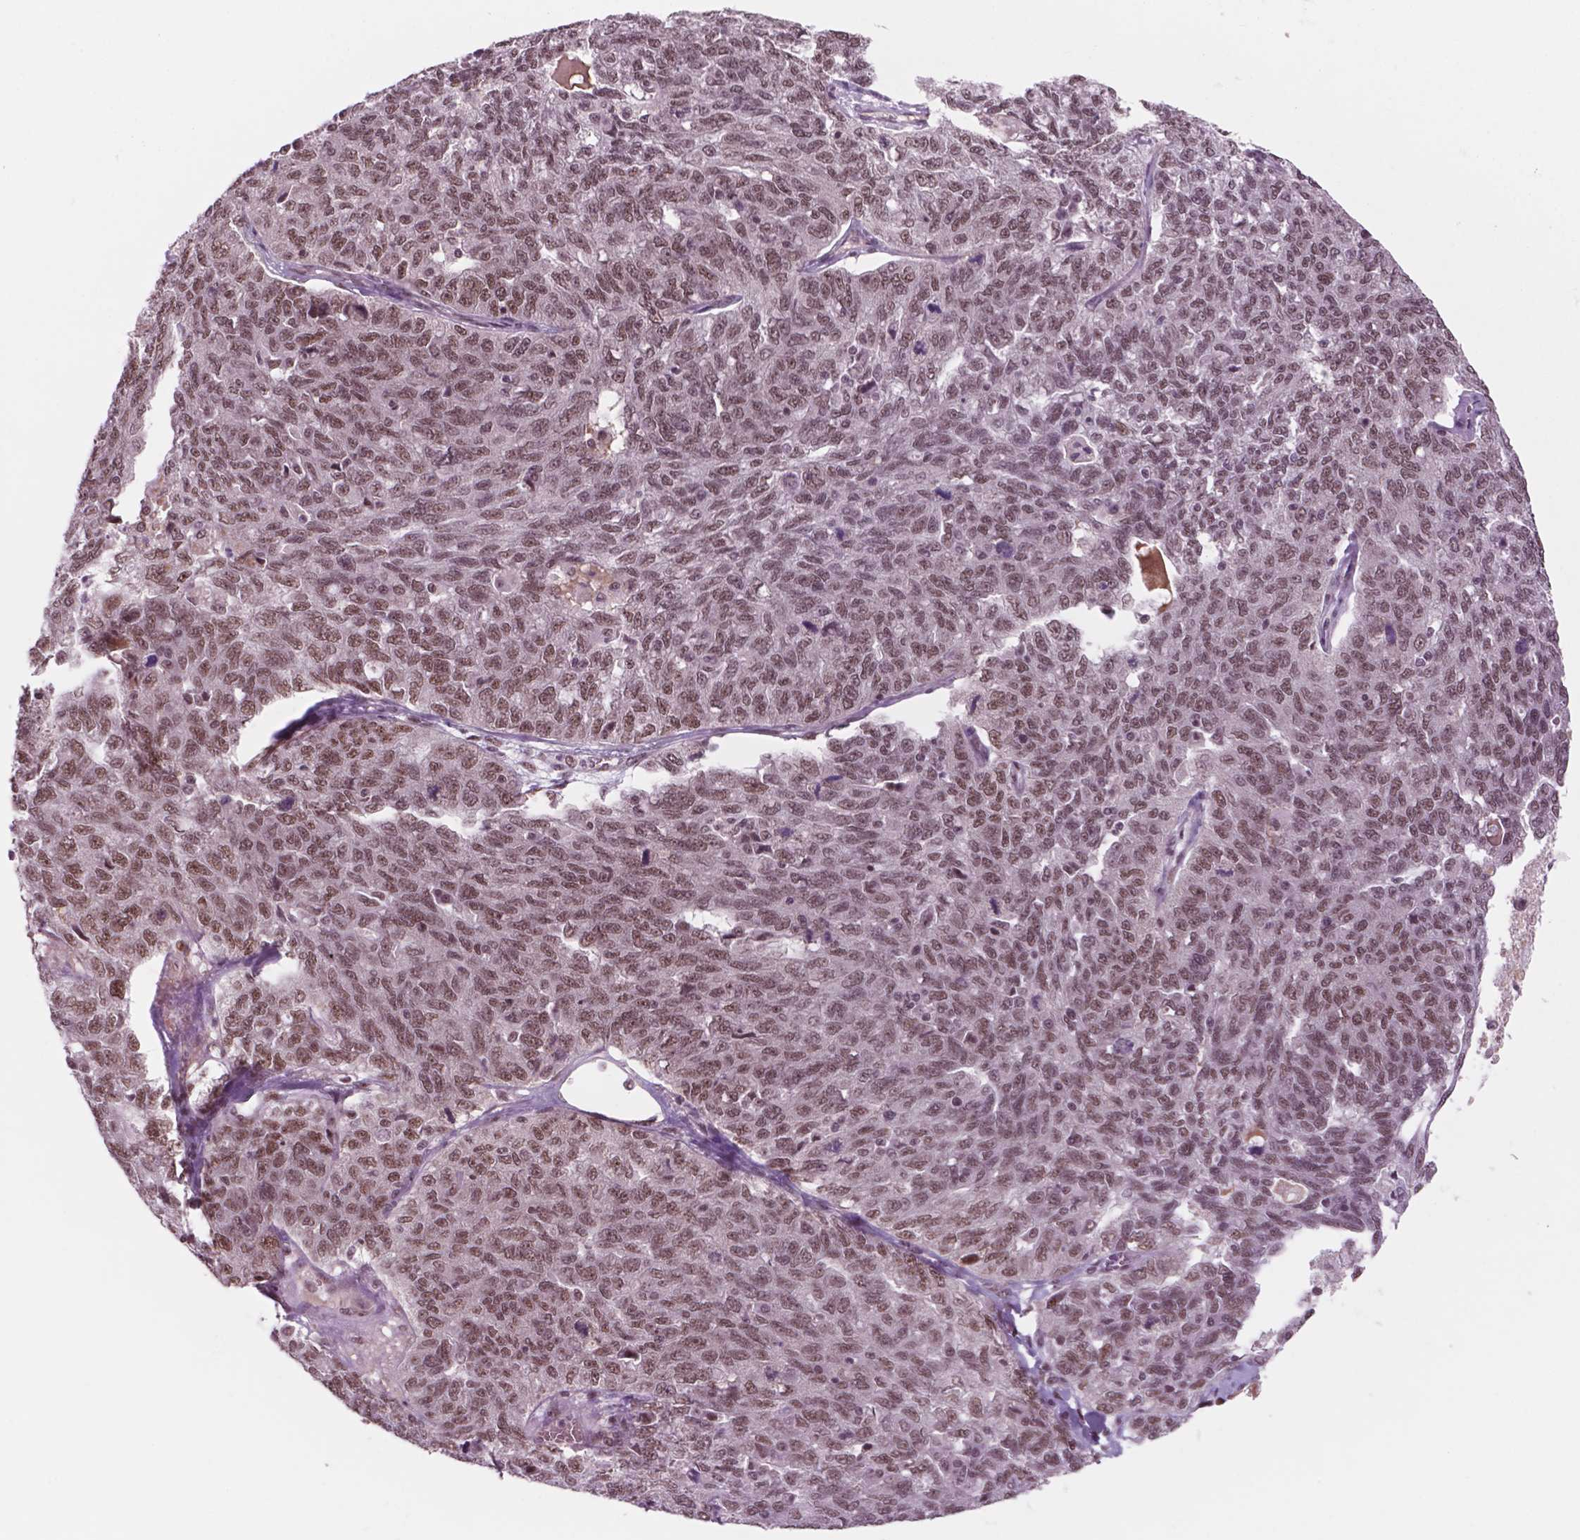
{"staining": {"intensity": "moderate", "quantity": ">75%", "location": "nuclear"}, "tissue": "ovarian cancer", "cell_type": "Tumor cells", "image_type": "cancer", "snomed": [{"axis": "morphology", "description": "Cystadenocarcinoma, serous, NOS"}, {"axis": "topography", "description": "Ovary"}], "caption": "Tumor cells reveal medium levels of moderate nuclear positivity in approximately >75% of cells in ovarian serous cystadenocarcinoma.", "gene": "POLR2E", "patient": {"sex": "female", "age": 71}}